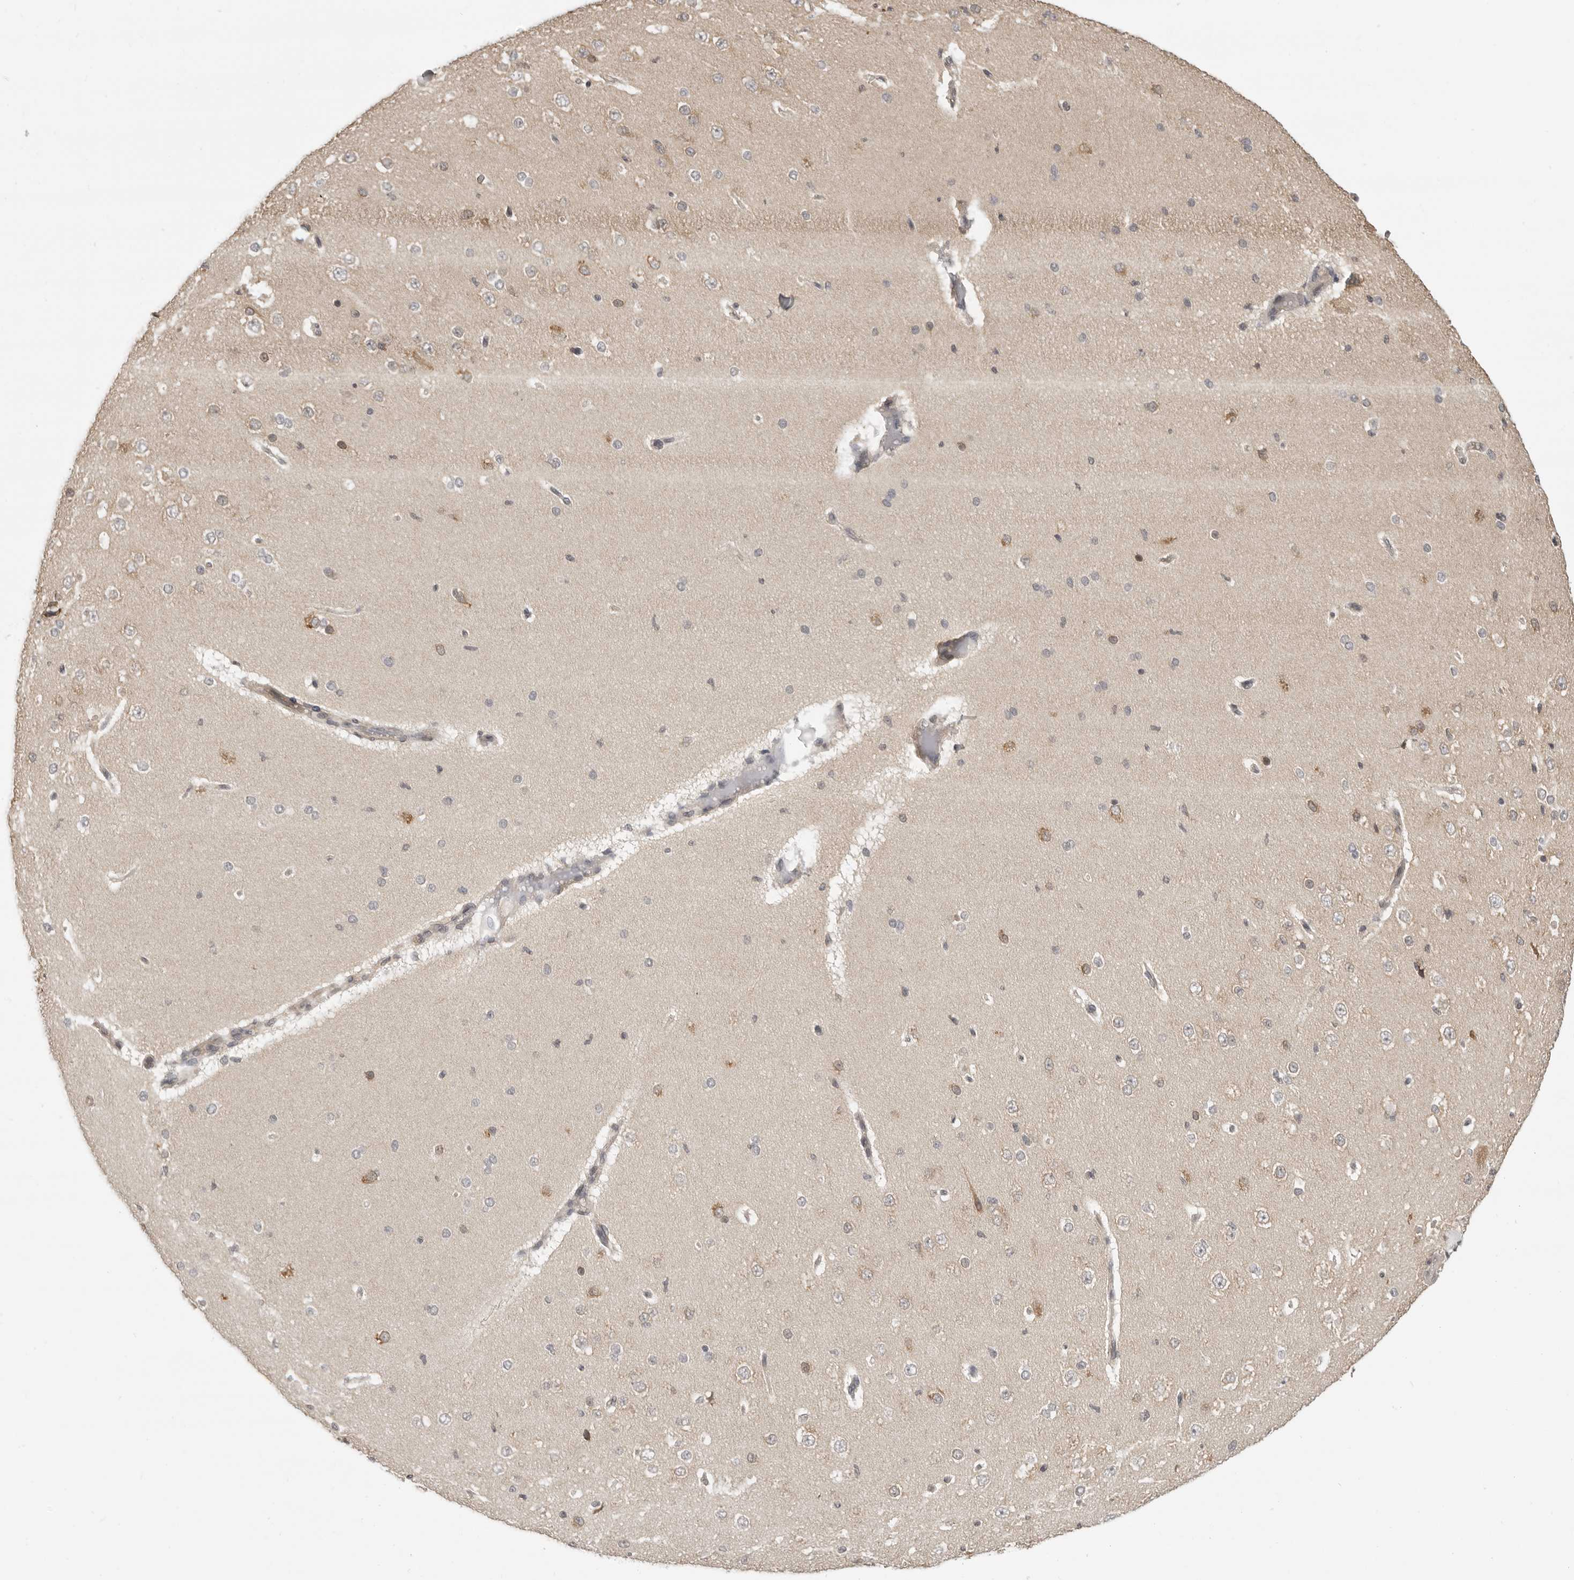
{"staining": {"intensity": "negative", "quantity": "none", "location": "none"}, "tissue": "cerebral cortex", "cell_type": "Endothelial cells", "image_type": "normal", "snomed": [{"axis": "morphology", "description": "Normal tissue, NOS"}, {"axis": "morphology", "description": "Developmental malformation"}, {"axis": "topography", "description": "Cerebral cortex"}], "caption": "This histopathology image is of benign cerebral cortex stained with immunohistochemistry to label a protein in brown with the nuclei are counter-stained blue. There is no staining in endothelial cells. (DAB IHC visualized using brightfield microscopy, high magnification).", "gene": "PRRC2A", "patient": {"sex": "female", "age": 30}}